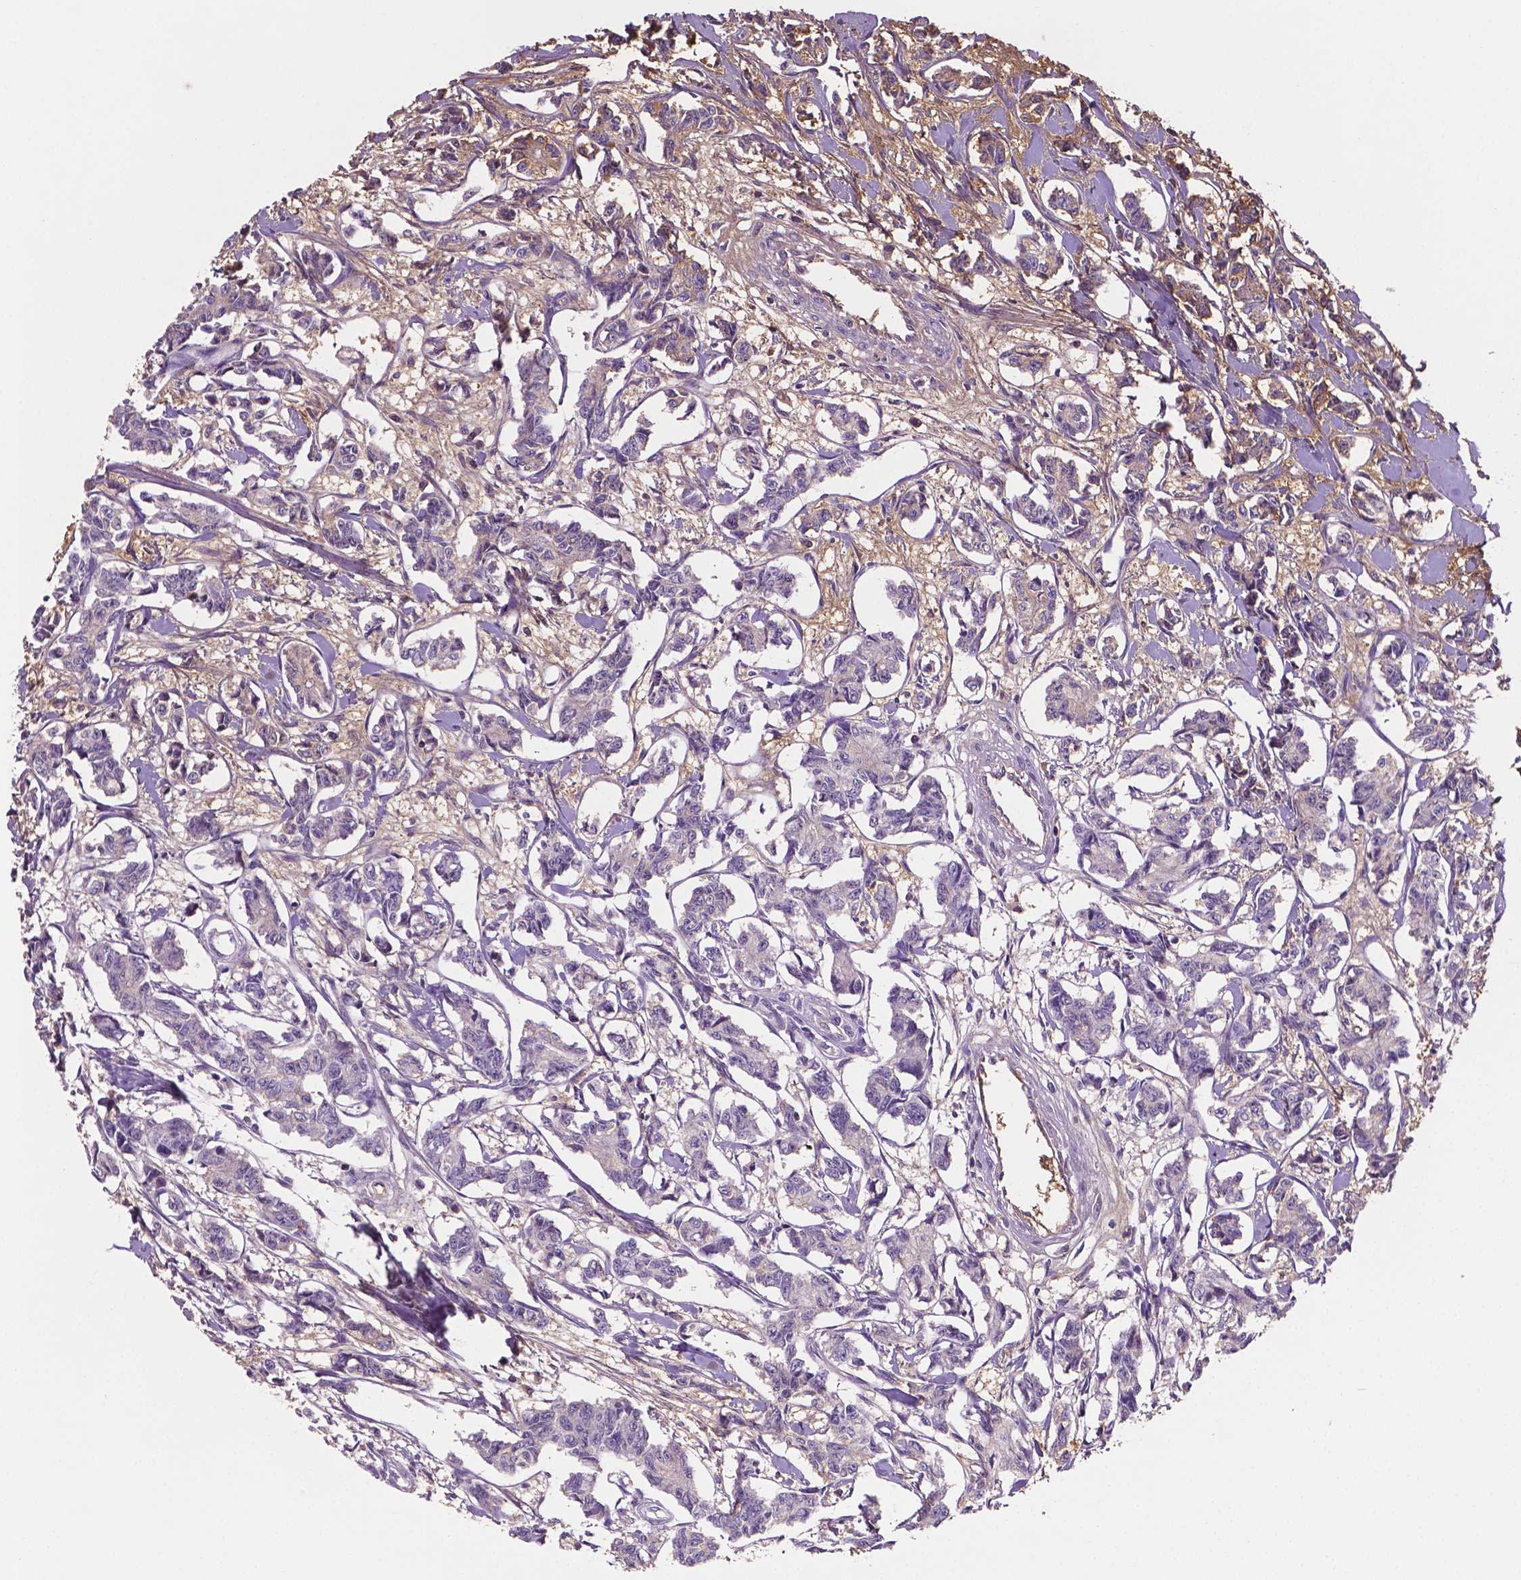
{"staining": {"intensity": "negative", "quantity": "none", "location": "none"}, "tissue": "carcinoid", "cell_type": "Tumor cells", "image_type": "cancer", "snomed": [{"axis": "morphology", "description": "Carcinoid, malignant, NOS"}, {"axis": "topography", "description": "Kidney"}], "caption": "A histopathology image of human malignant carcinoid is negative for staining in tumor cells.", "gene": "FBLN1", "patient": {"sex": "female", "age": 41}}